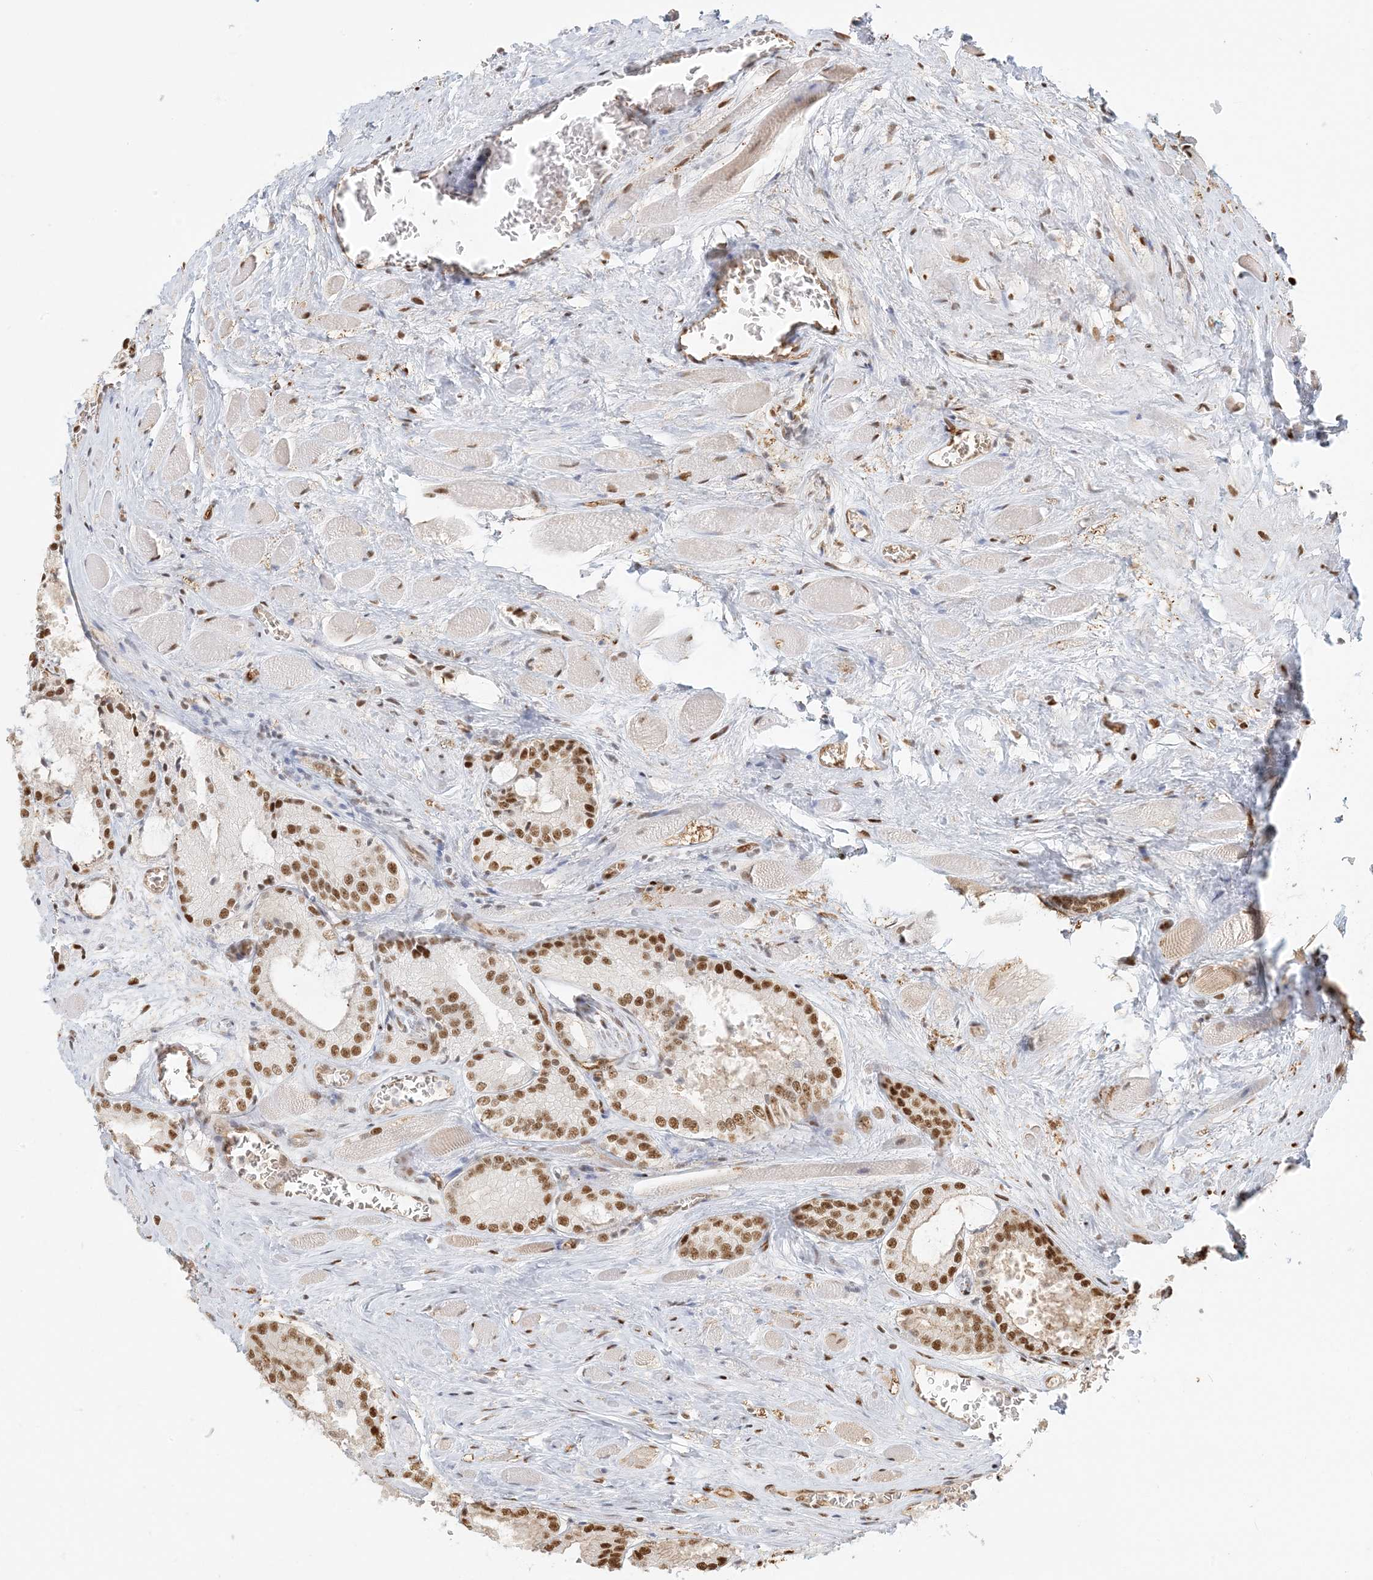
{"staining": {"intensity": "moderate", "quantity": ">75%", "location": "nuclear"}, "tissue": "prostate cancer", "cell_type": "Tumor cells", "image_type": "cancer", "snomed": [{"axis": "morphology", "description": "Adenocarcinoma, Low grade"}, {"axis": "topography", "description": "Prostate"}], "caption": "DAB (3,3'-diaminobenzidine) immunohistochemical staining of human prostate adenocarcinoma (low-grade) shows moderate nuclear protein positivity in about >75% of tumor cells.", "gene": "CKS2", "patient": {"sex": "male", "age": 67}}